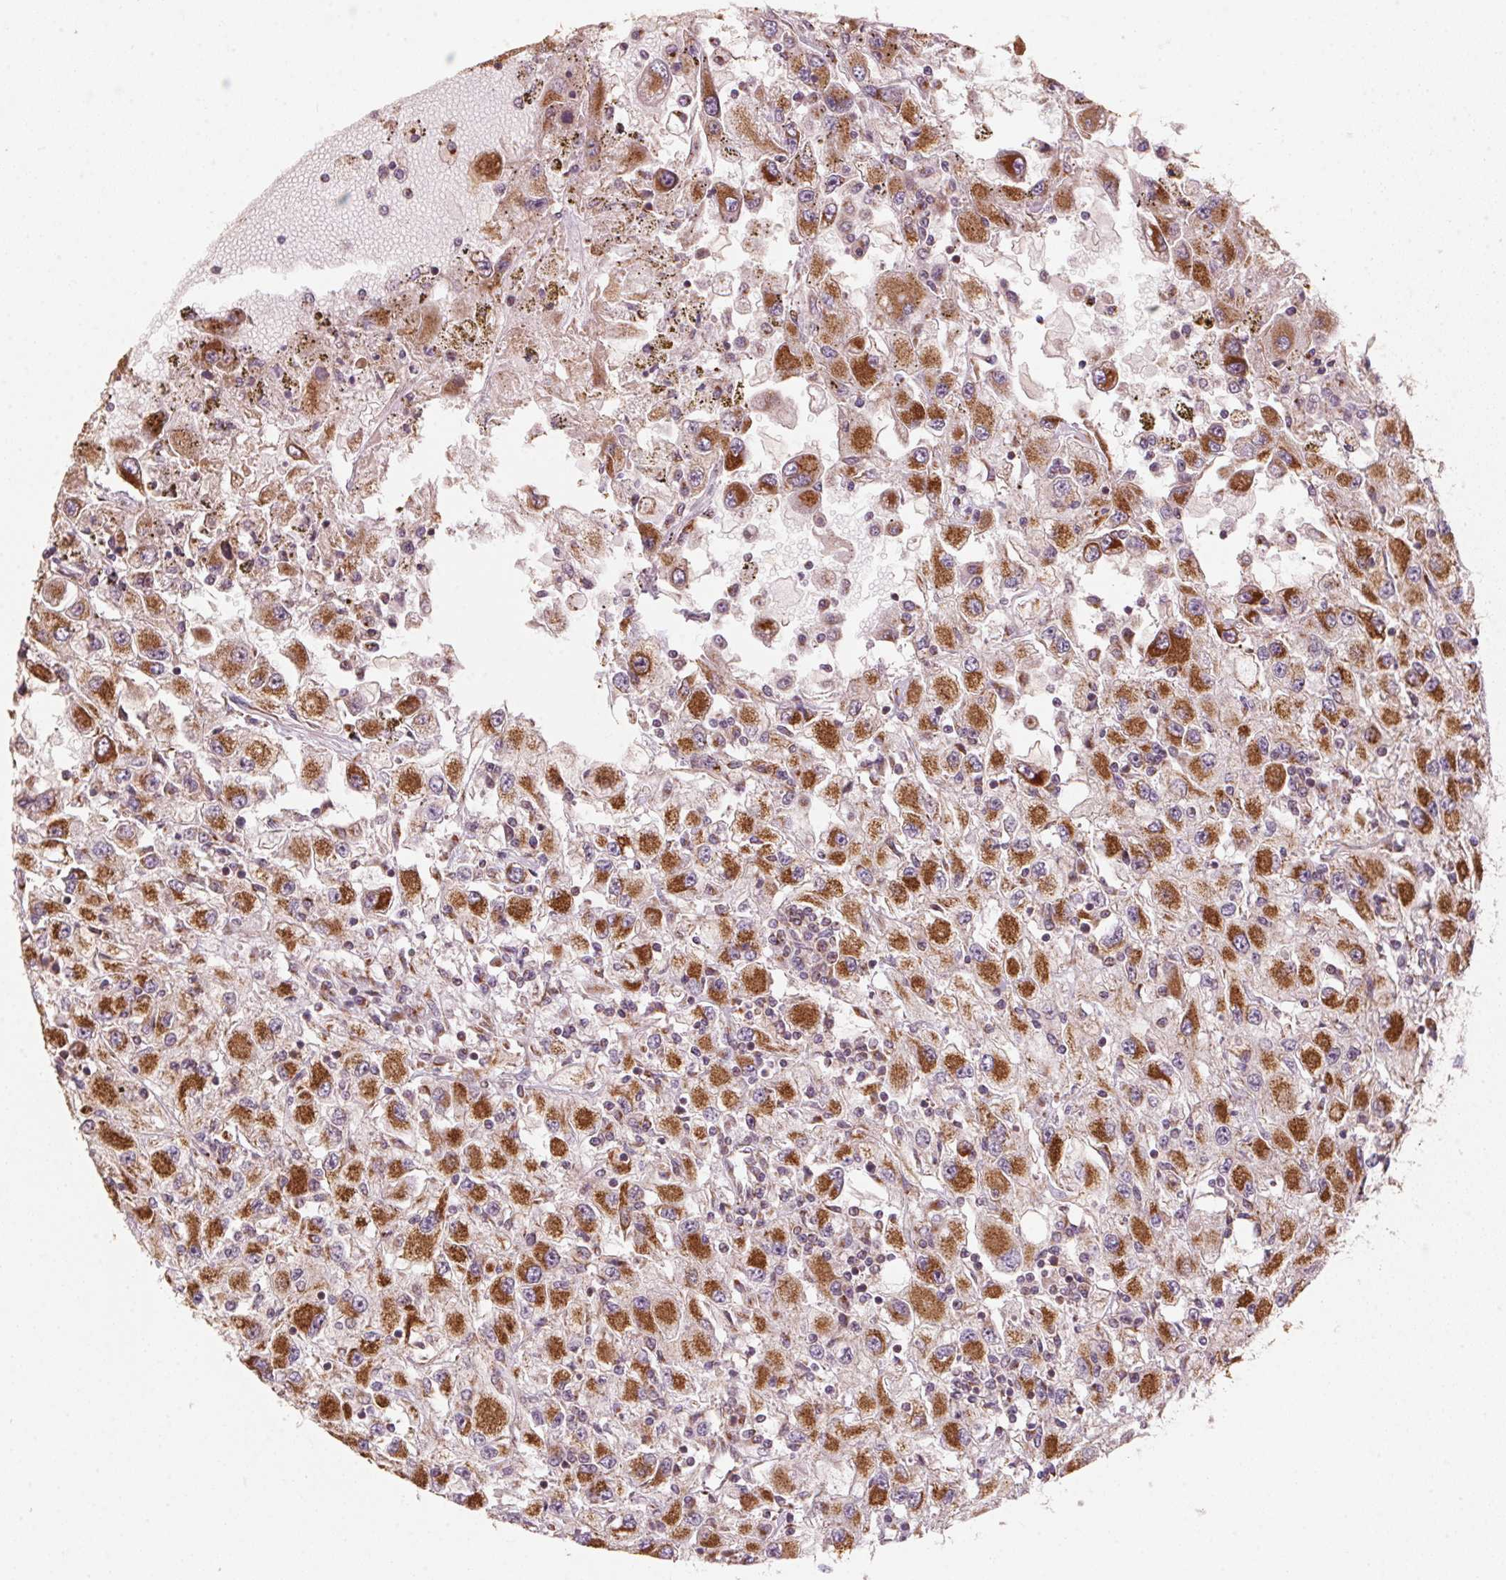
{"staining": {"intensity": "strong", "quantity": ">75%", "location": "cytoplasmic/membranous"}, "tissue": "renal cancer", "cell_type": "Tumor cells", "image_type": "cancer", "snomed": [{"axis": "morphology", "description": "Adenocarcinoma, NOS"}, {"axis": "topography", "description": "Kidney"}], "caption": "This is a photomicrograph of immunohistochemistry (IHC) staining of renal adenocarcinoma, which shows strong staining in the cytoplasmic/membranous of tumor cells.", "gene": "TOMM70", "patient": {"sex": "female", "age": 67}}